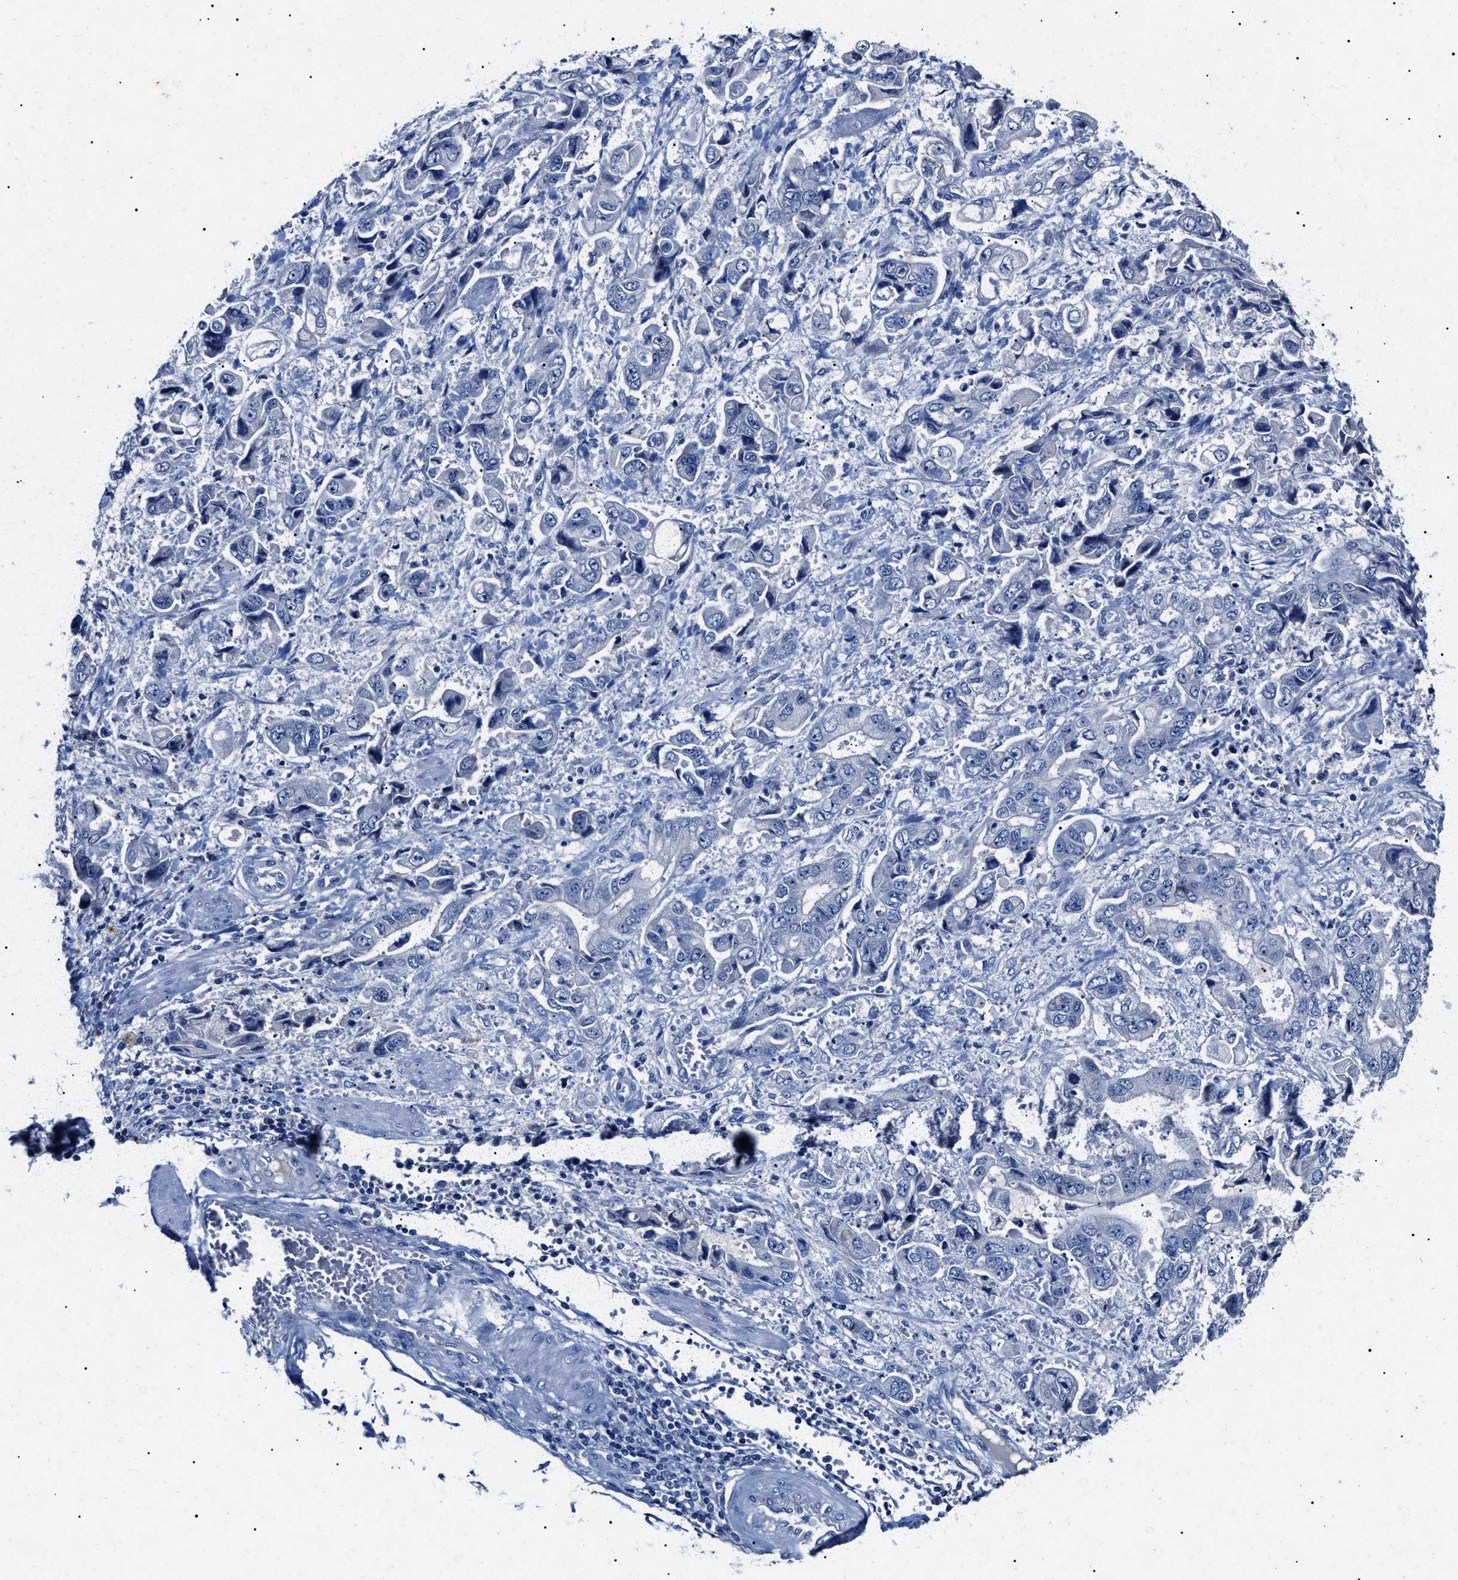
{"staining": {"intensity": "negative", "quantity": "none", "location": "none"}, "tissue": "stomach cancer", "cell_type": "Tumor cells", "image_type": "cancer", "snomed": [{"axis": "morphology", "description": "Normal tissue, NOS"}, {"axis": "morphology", "description": "Adenocarcinoma, NOS"}, {"axis": "topography", "description": "Stomach"}], "caption": "Tumor cells are negative for brown protein staining in stomach adenocarcinoma.", "gene": "LRRC8E", "patient": {"sex": "male", "age": 62}}